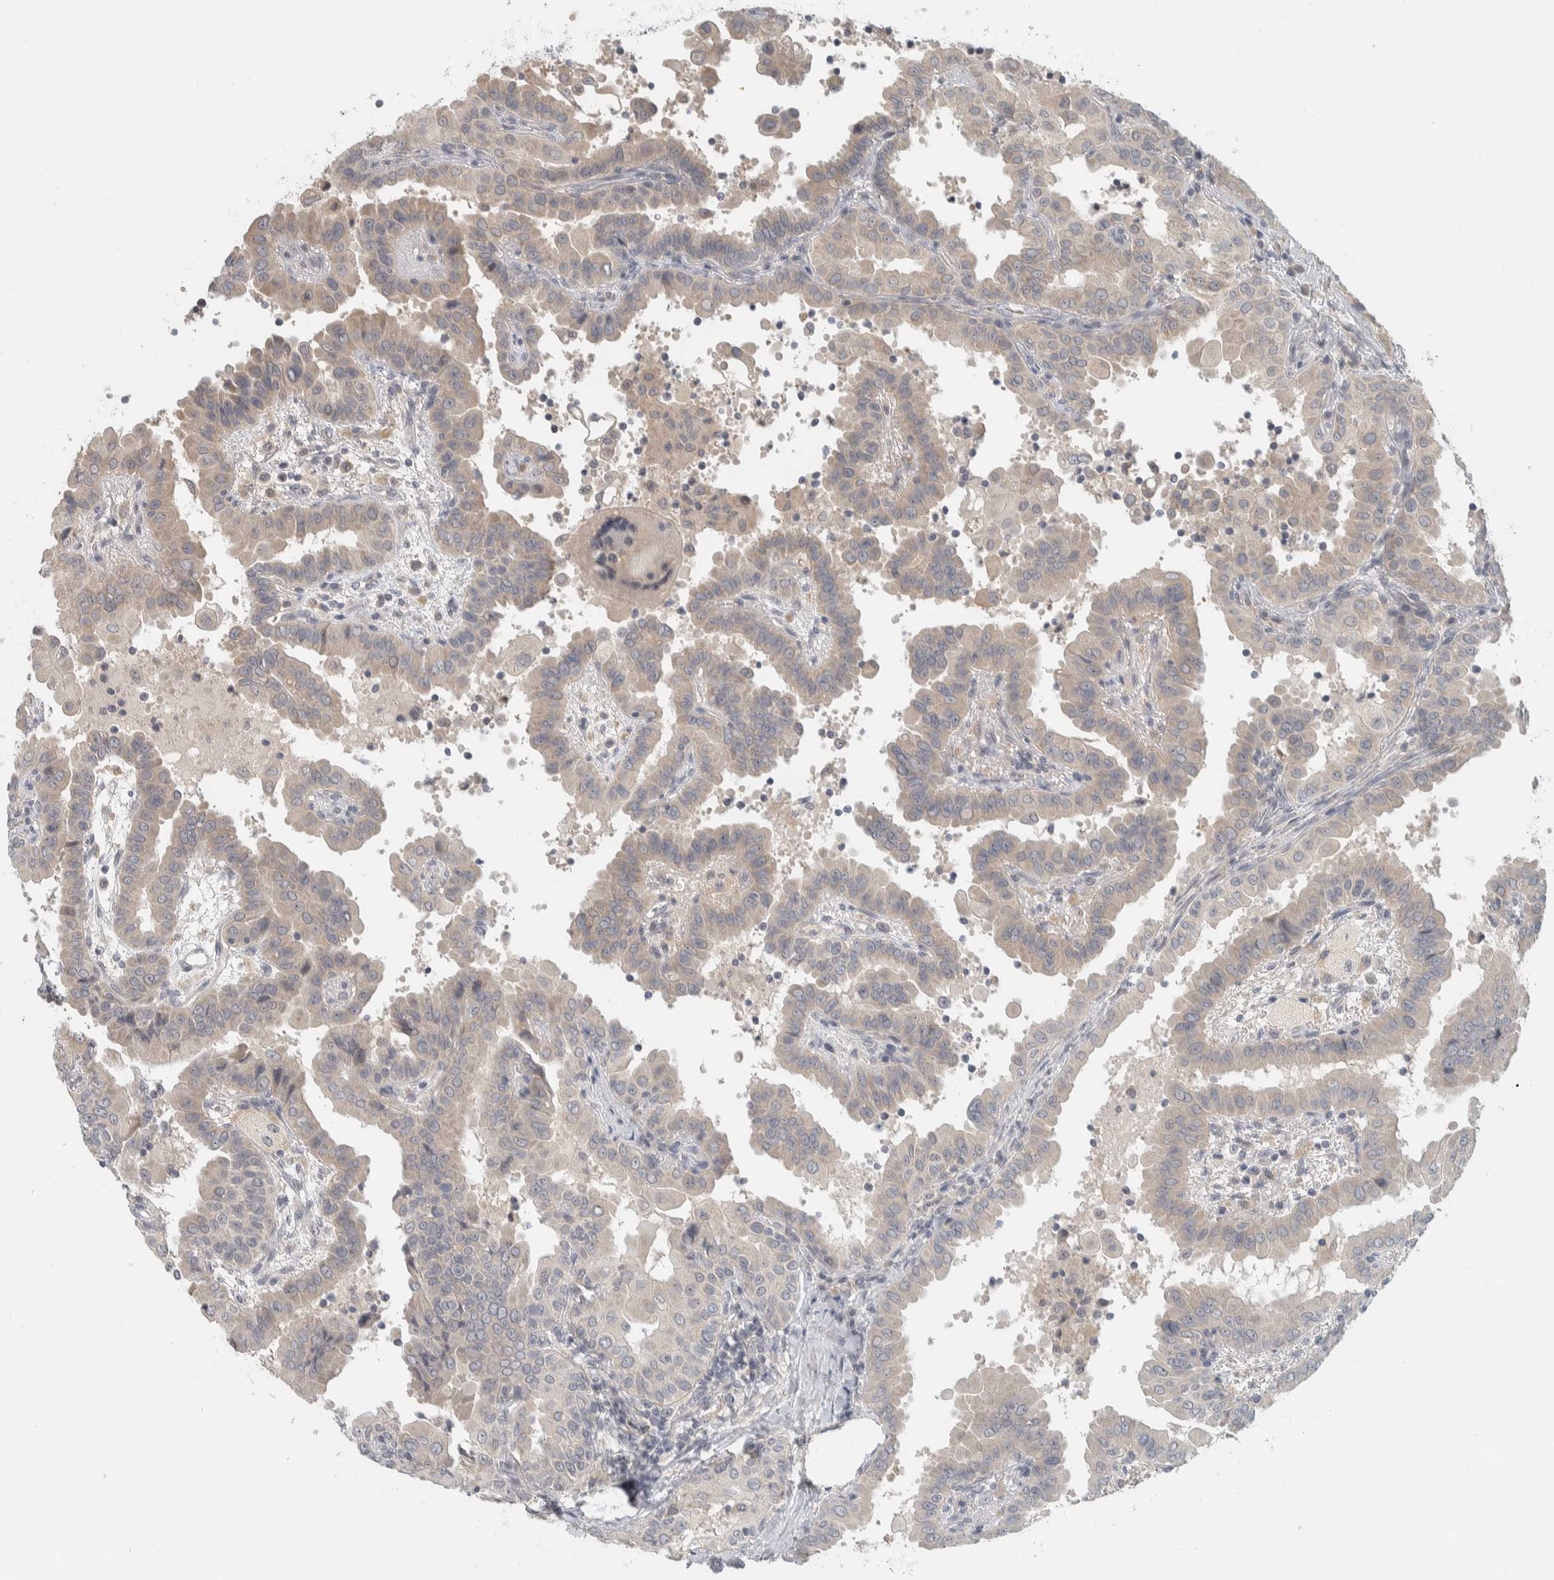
{"staining": {"intensity": "negative", "quantity": "none", "location": "none"}, "tissue": "thyroid cancer", "cell_type": "Tumor cells", "image_type": "cancer", "snomed": [{"axis": "morphology", "description": "Papillary adenocarcinoma, NOS"}, {"axis": "topography", "description": "Thyroid gland"}], "caption": "An image of thyroid cancer (papillary adenocarcinoma) stained for a protein displays no brown staining in tumor cells. The staining was performed using DAB to visualize the protein expression in brown, while the nuclei were stained in blue with hematoxylin (Magnification: 20x).", "gene": "AFP", "patient": {"sex": "male", "age": 33}}